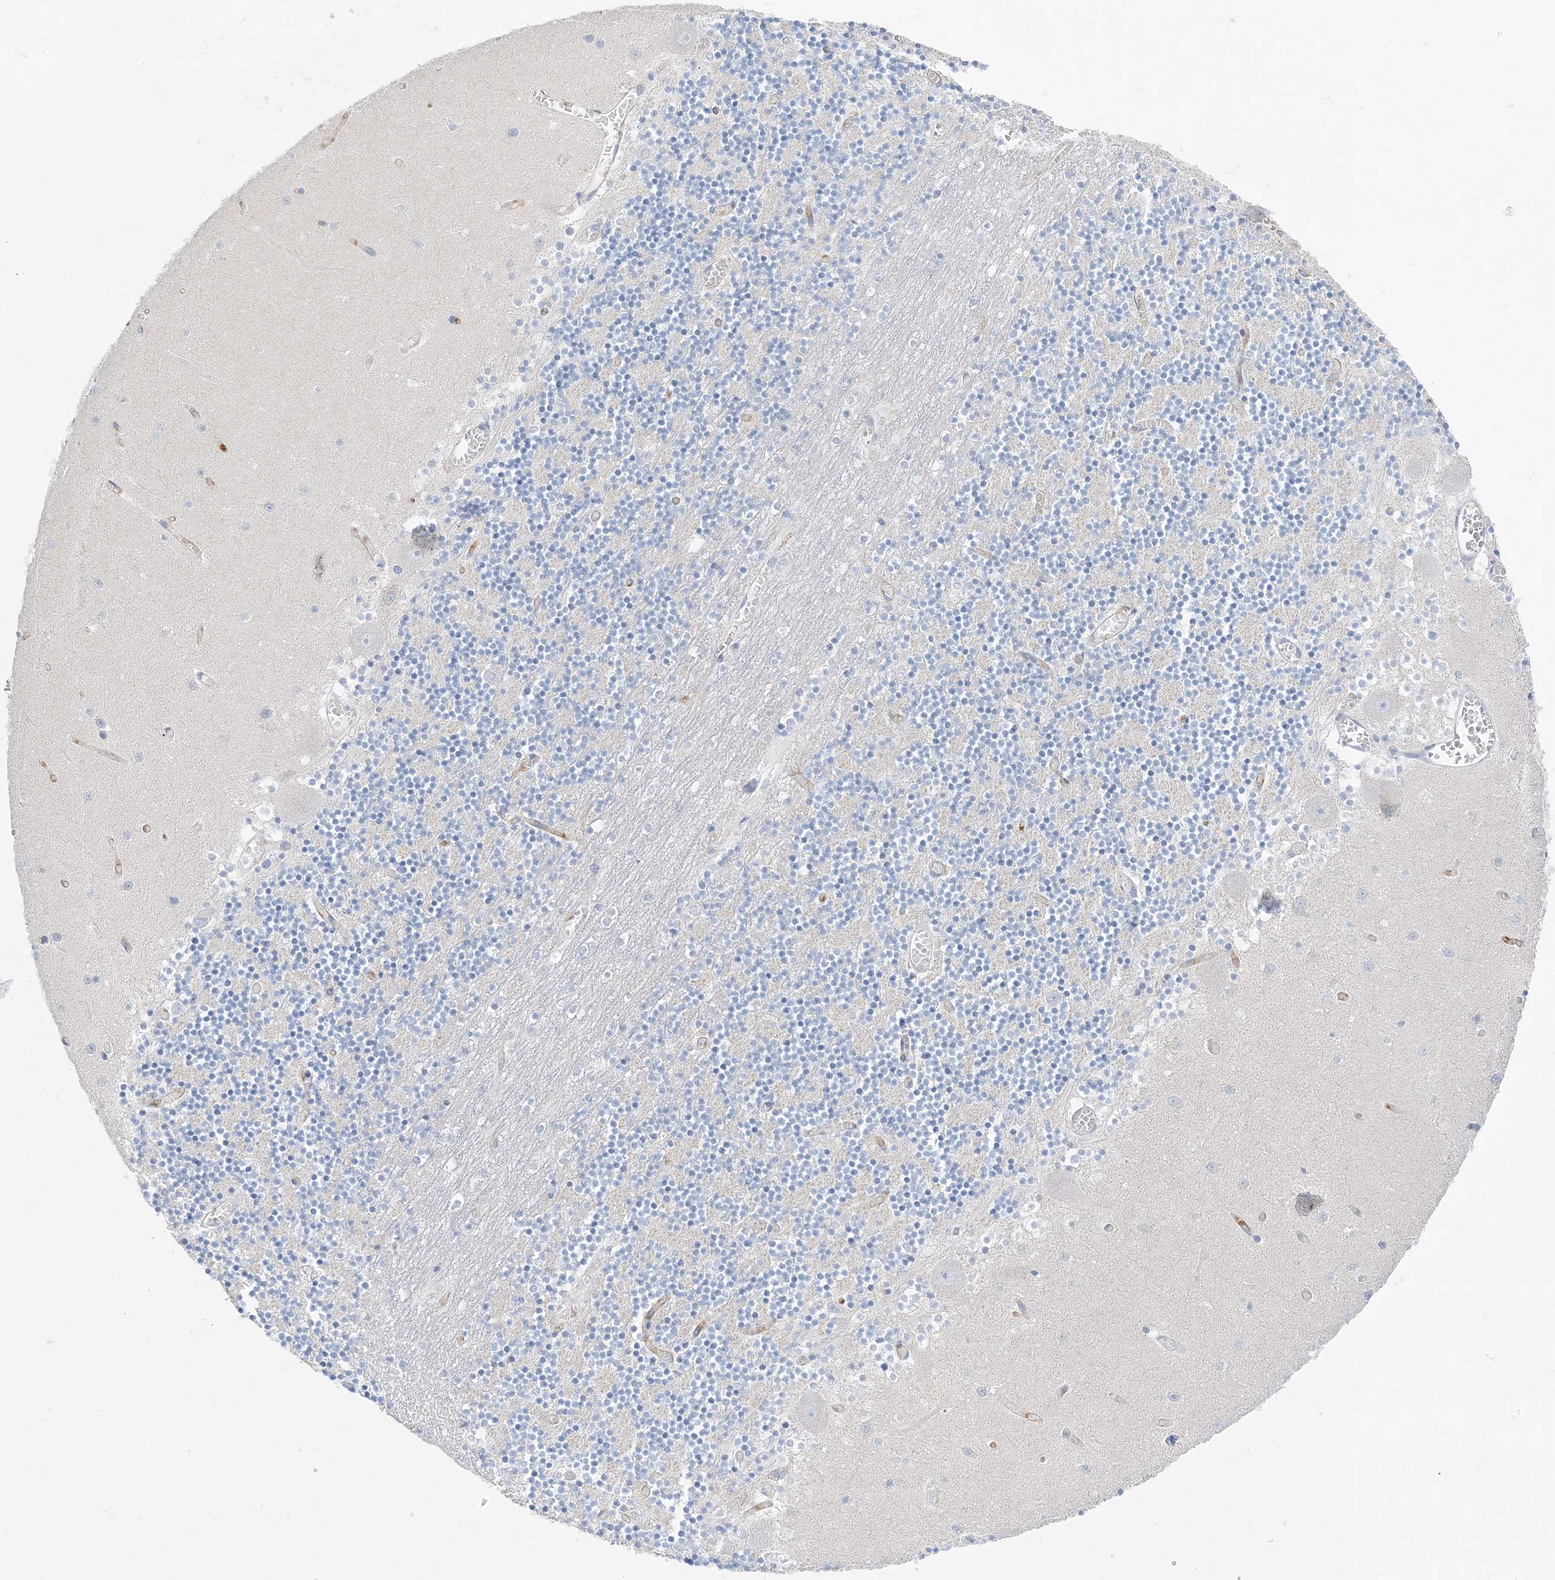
{"staining": {"intensity": "negative", "quantity": "none", "location": "none"}, "tissue": "cerebellum", "cell_type": "Cells in granular layer", "image_type": "normal", "snomed": [{"axis": "morphology", "description": "Normal tissue, NOS"}, {"axis": "topography", "description": "Cerebellum"}], "caption": "IHC of normal cerebellum displays no positivity in cells in granular layer. (DAB immunohistochemistry (IHC), high magnification).", "gene": "SLC5A6", "patient": {"sex": "female", "age": 28}}